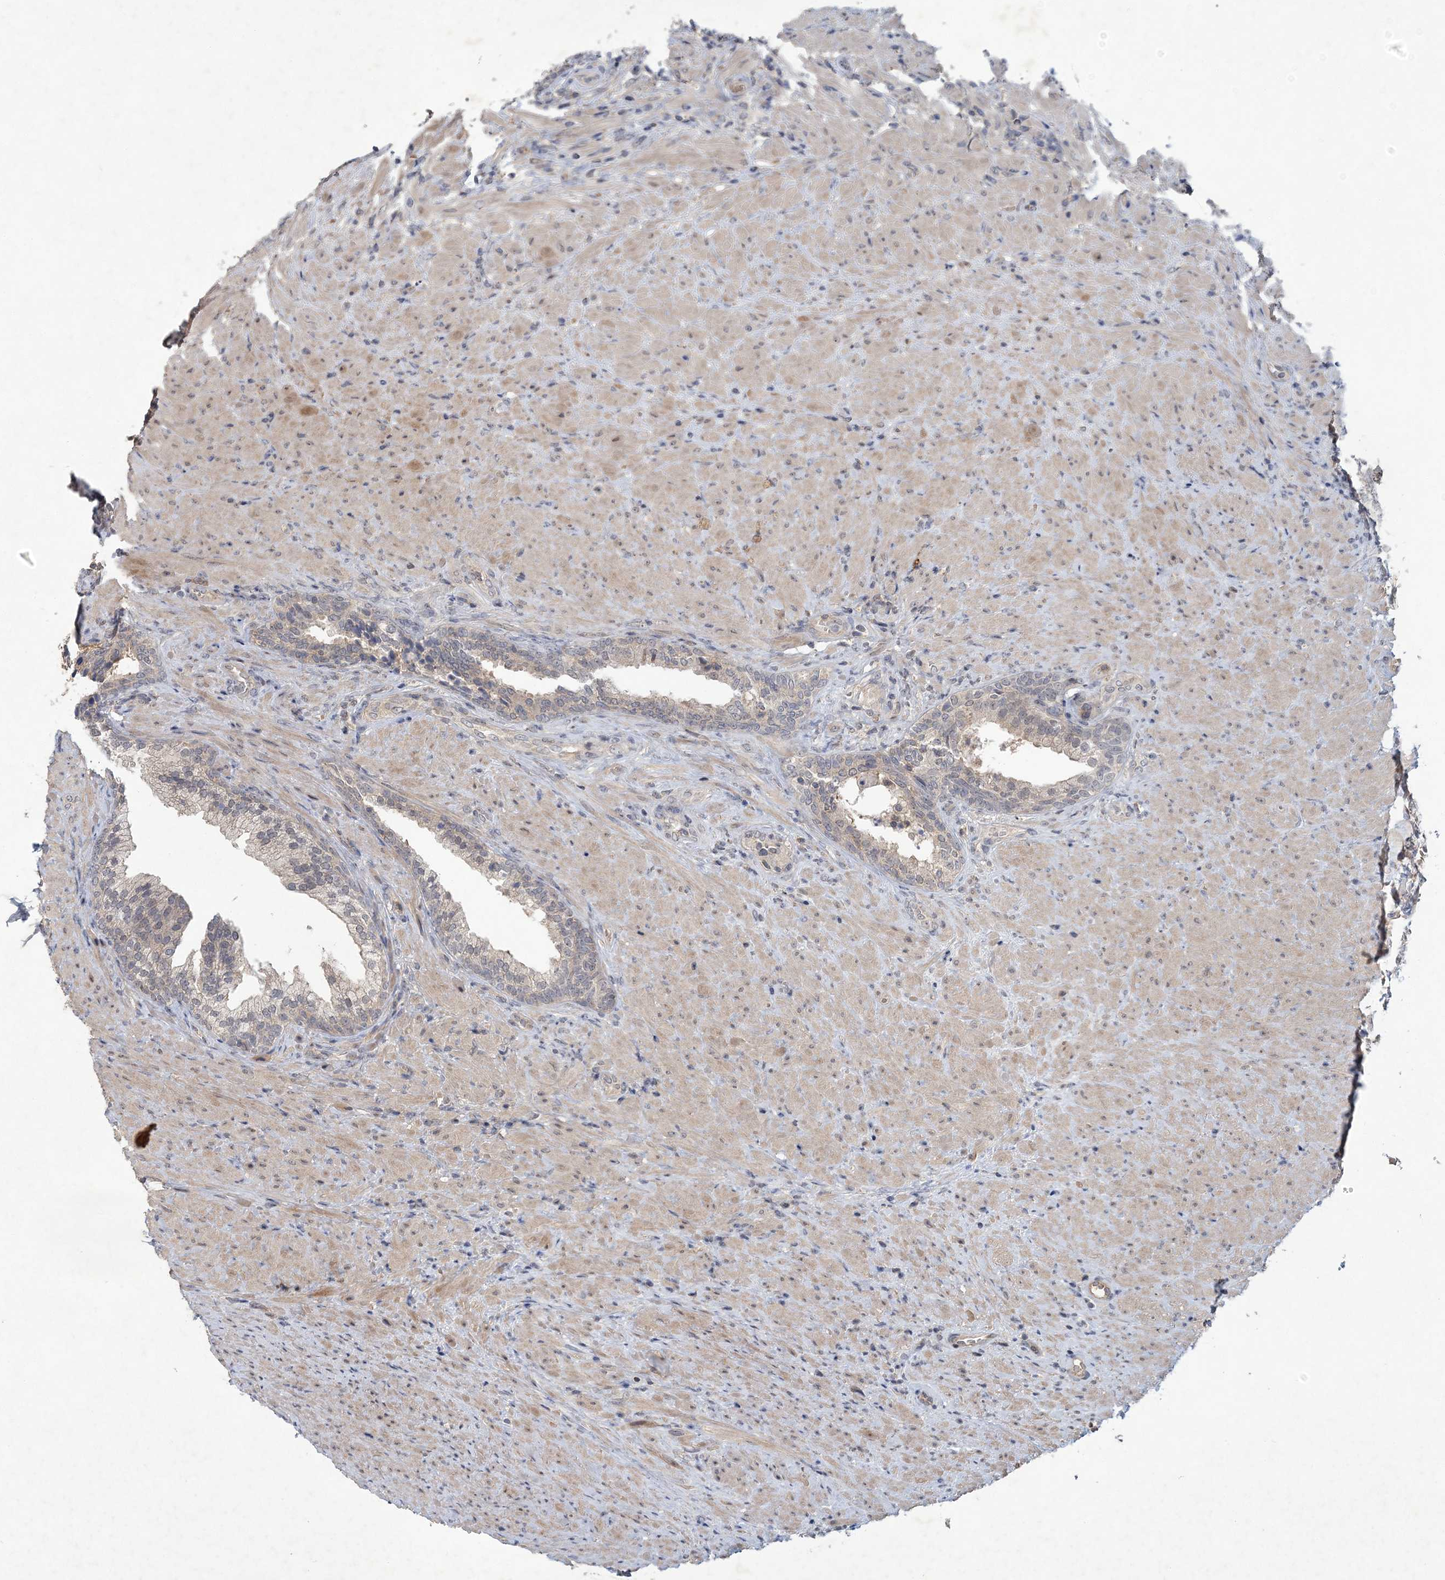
{"staining": {"intensity": "negative", "quantity": "none", "location": "none"}, "tissue": "prostate", "cell_type": "Glandular cells", "image_type": "normal", "snomed": [{"axis": "morphology", "description": "Normal tissue, NOS"}, {"axis": "topography", "description": "Prostate"}], "caption": "Photomicrograph shows no significant protein positivity in glandular cells of benign prostate.", "gene": "RNF25", "patient": {"sex": "male", "age": 76}}